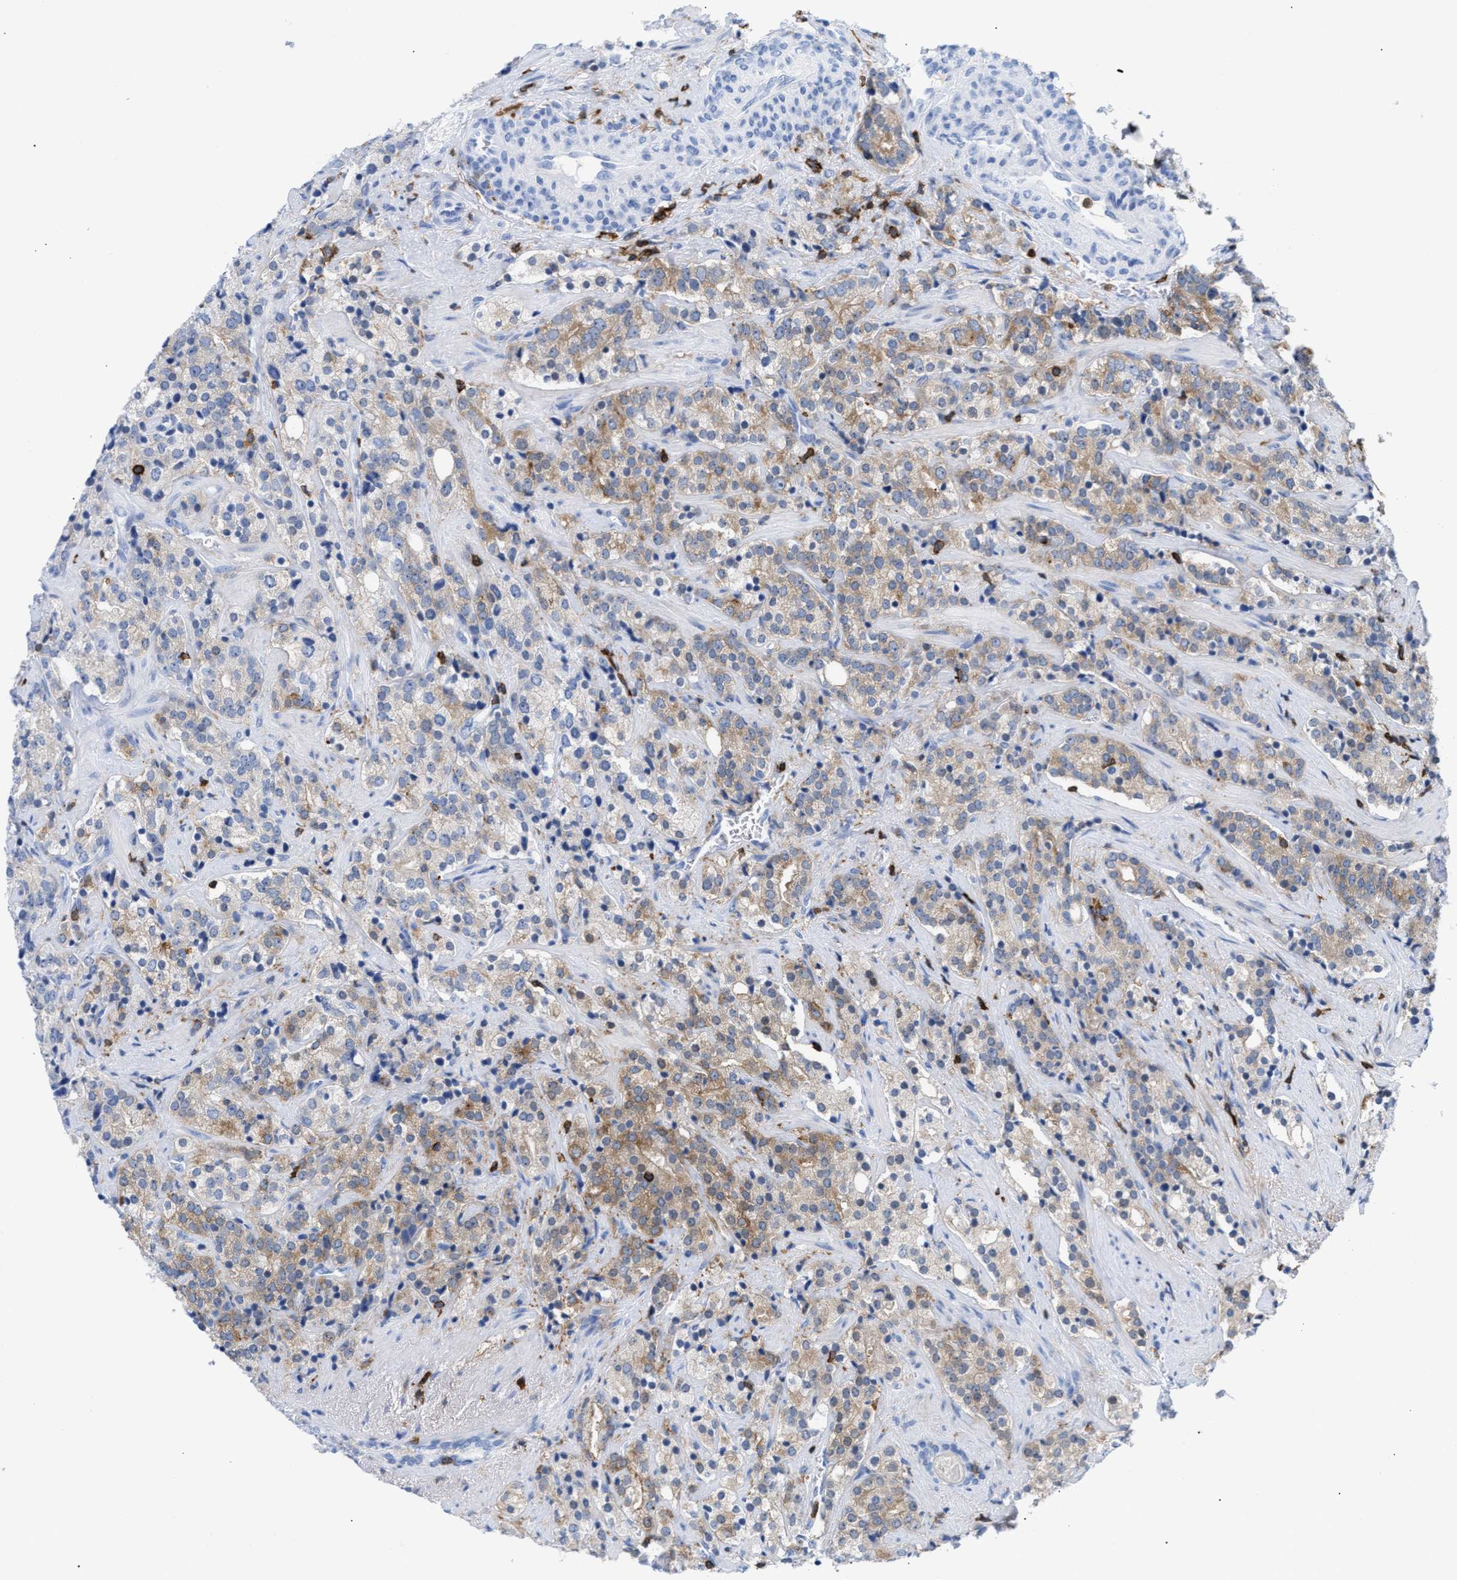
{"staining": {"intensity": "weak", "quantity": "25%-75%", "location": "cytoplasmic/membranous"}, "tissue": "prostate cancer", "cell_type": "Tumor cells", "image_type": "cancer", "snomed": [{"axis": "morphology", "description": "Adenocarcinoma, High grade"}, {"axis": "topography", "description": "Prostate"}], "caption": "Immunohistochemical staining of human prostate high-grade adenocarcinoma shows low levels of weak cytoplasmic/membranous protein expression in approximately 25%-75% of tumor cells.", "gene": "LCP1", "patient": {"sex": "male", "age": 71}}